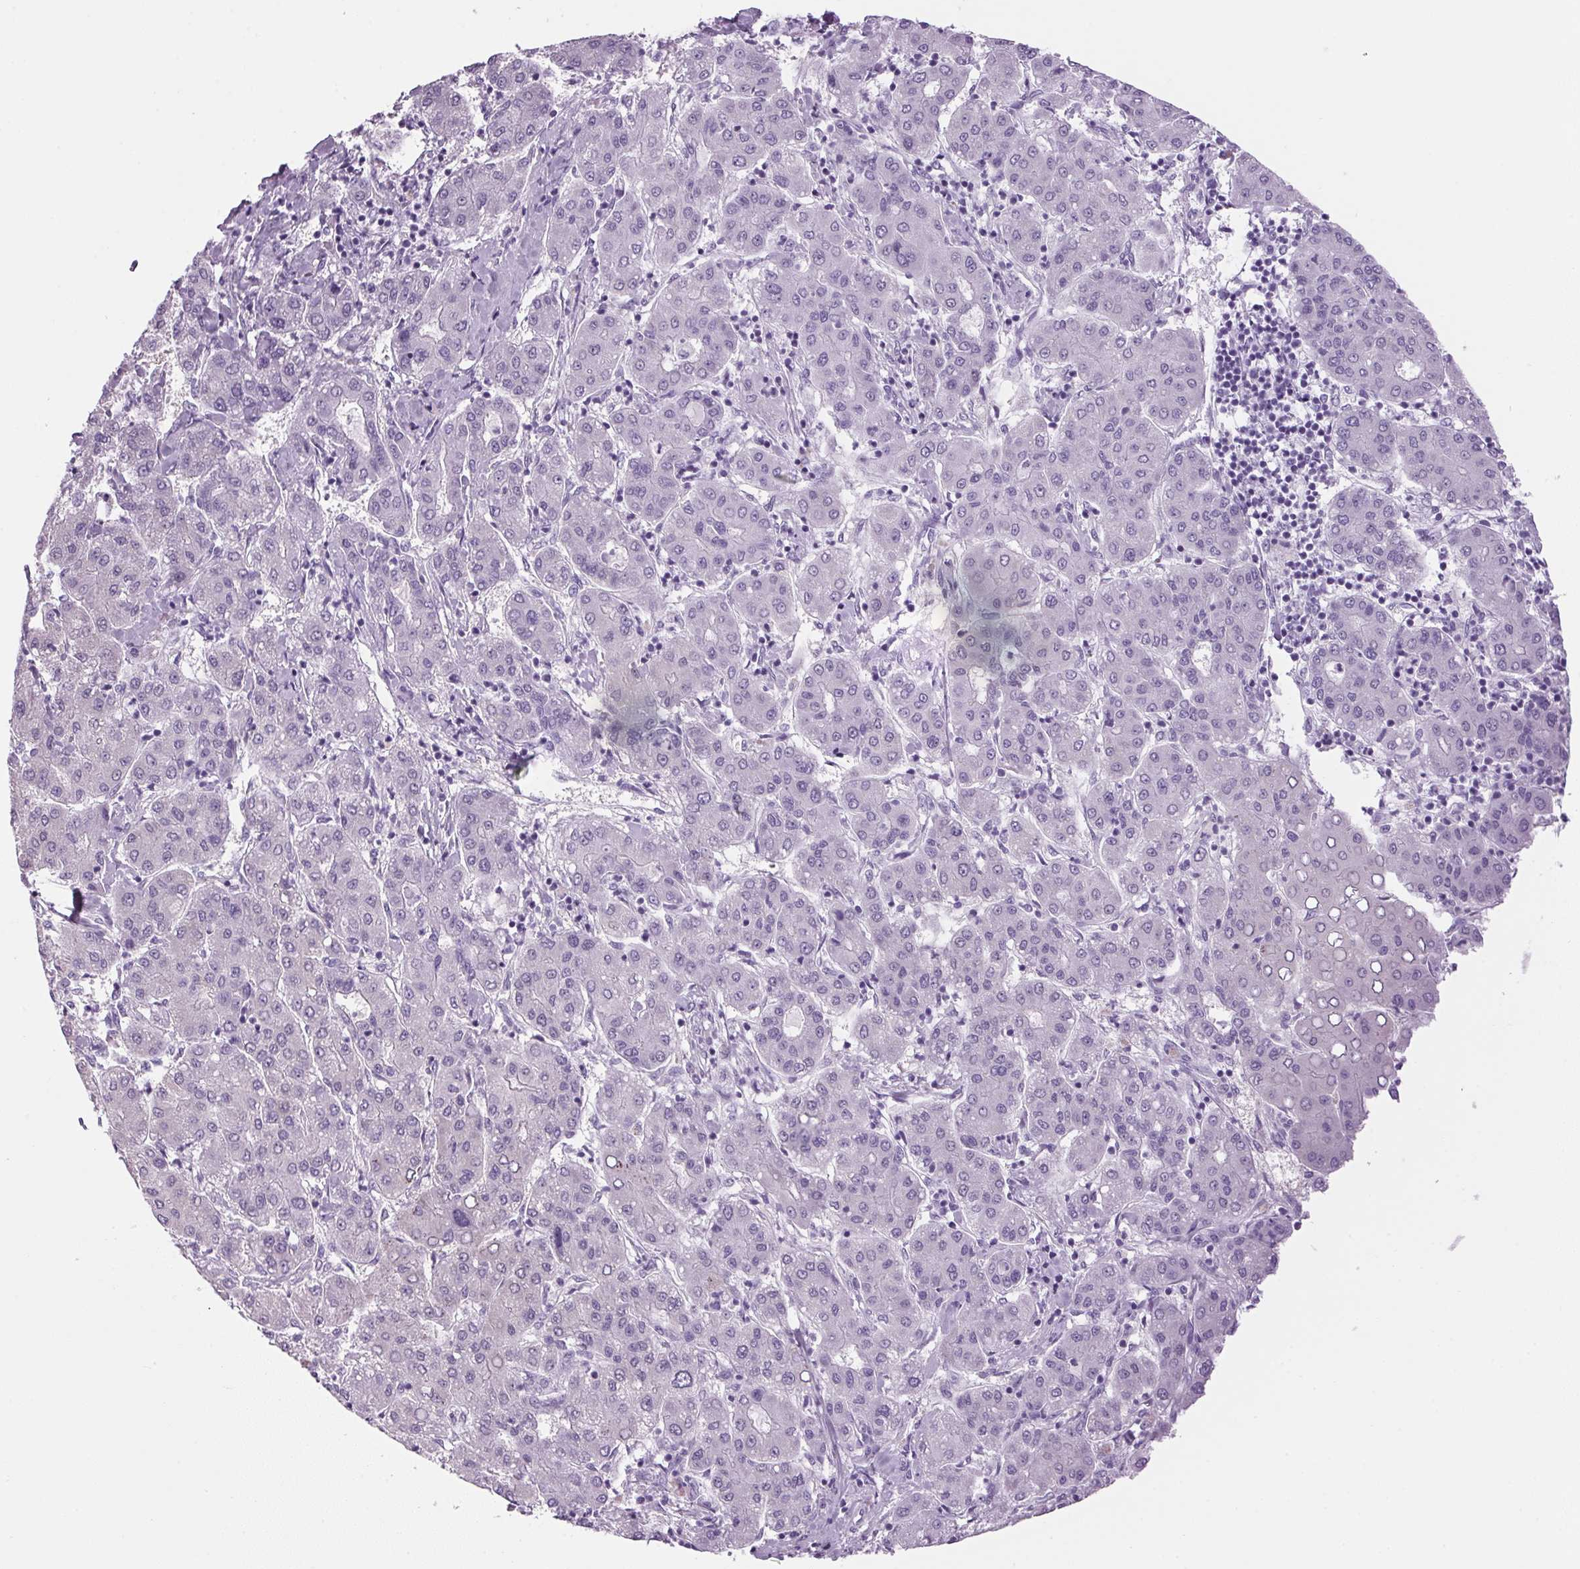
{"staining": {"intensity": "negative", "quantity": "none", "location": "none"}, "tissue": "liver cancer", "cell_type": "Tumor cells", "image_type": "cancer", "snomed": [{"axis": "morphology", "description": "Carcinoma, Hepatocellular, NOS"}, {"axis": "topography", "description": "Liver"}], "caption": "Immunohistochemical staining of human liver cancer (hepatocellular carcinoma) displays no significant staining in tumor cells.", "gene": "PPP1R1A", "patient": {"sex": "male", "age": 65}}